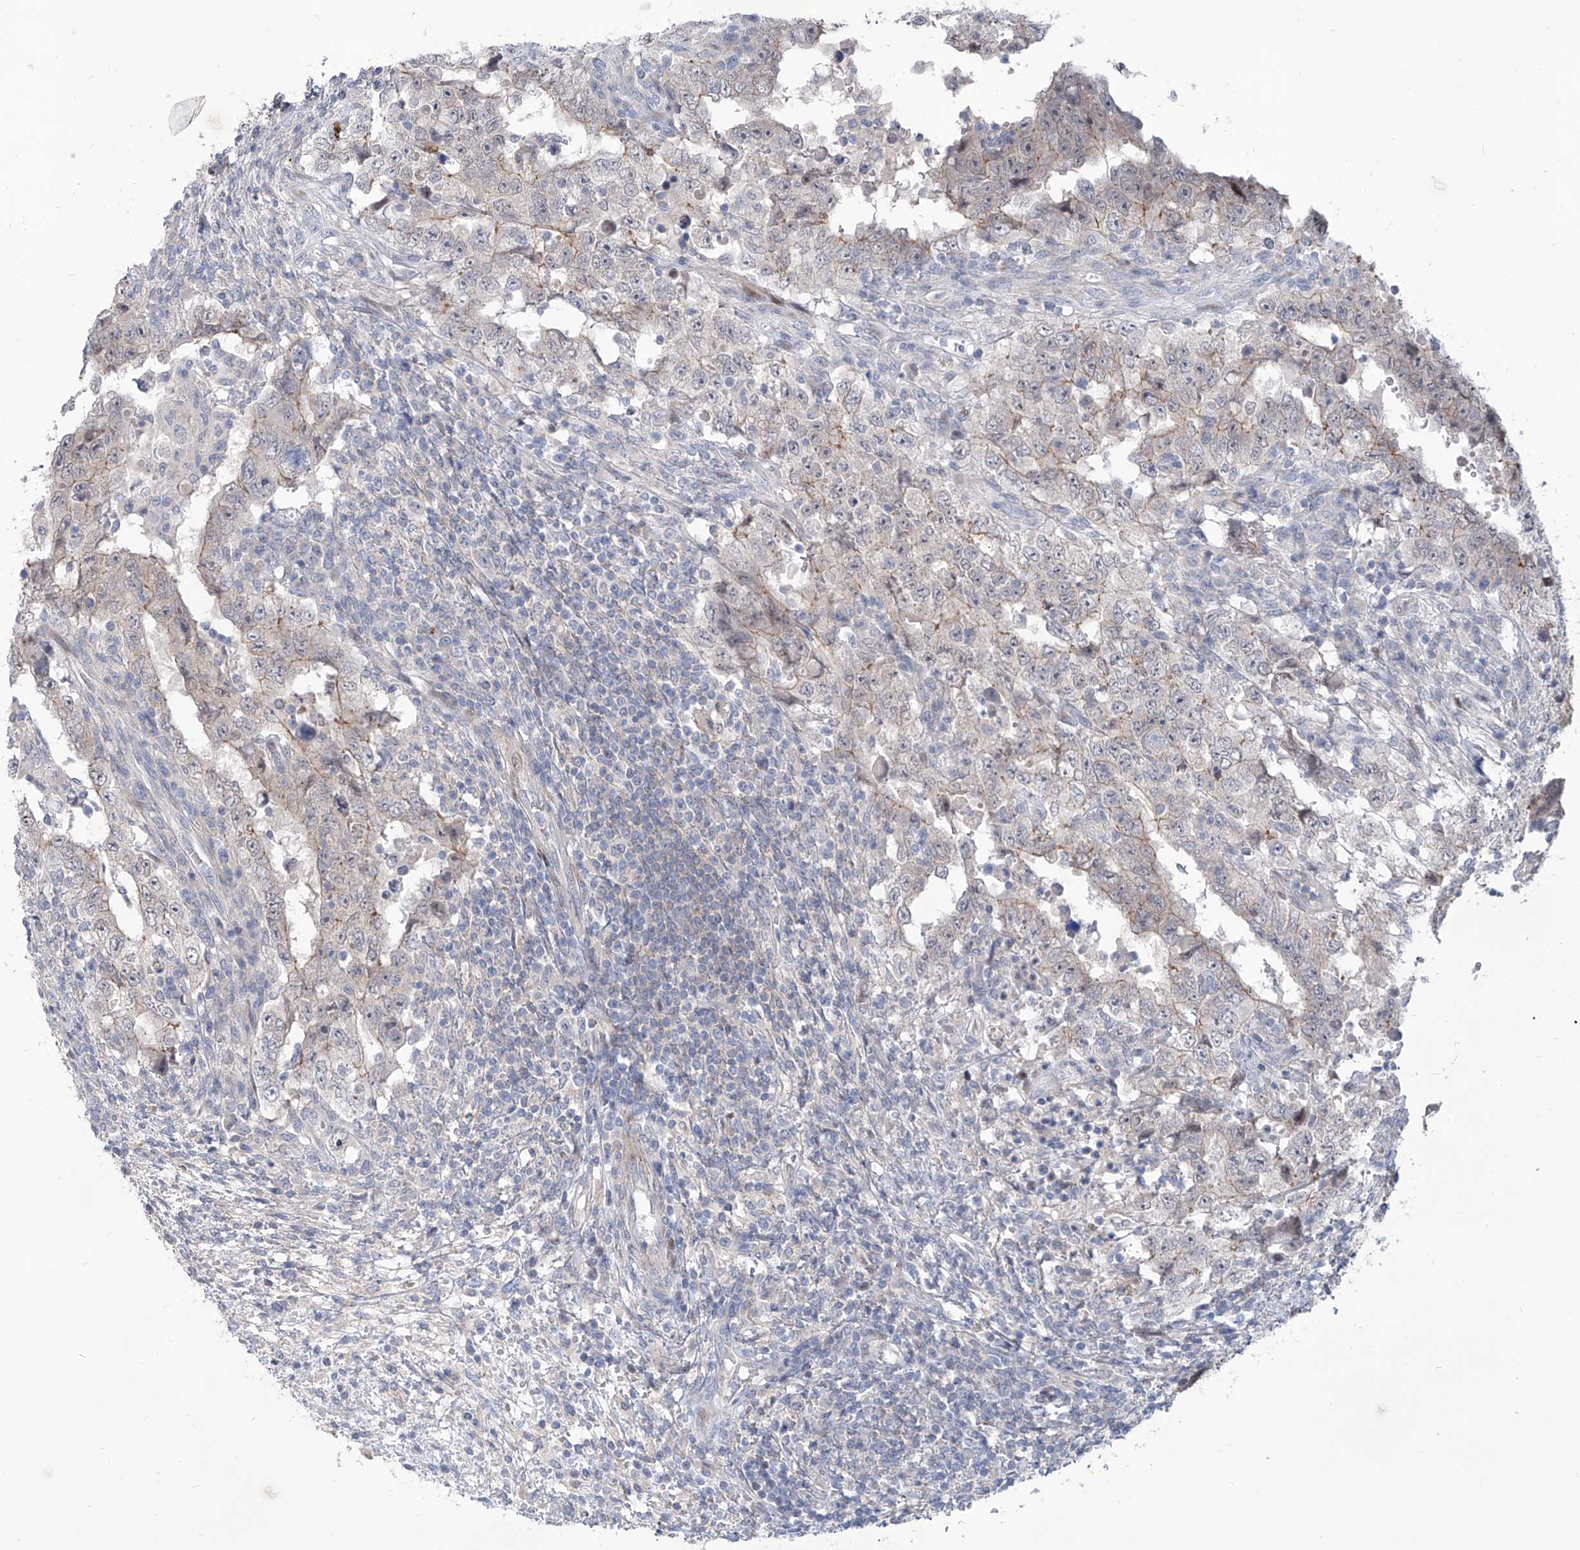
{"staining": {"intensity": "moderate", "quantity": "<25%", "location": "cytoplasmic/membranous"}, "tissue": "testis cancer", "cell_type": "Tumor cells", "image_type": "cancer", "snomed": [{"axis": "morphology", "description": "Carcinoma, Embryonal, NOS"}, {"axis": "topography", "description": "Testis"}], "caption": "Immunohistochemistry (IHC) (DAB) staining of testis embryonal carcinoma displays moderate cytoplasmic/membranous protein expression in approximately <25% of tumor cells.", "gene": "LRRC1", "patient": {"sex": "male", "age": 26}}